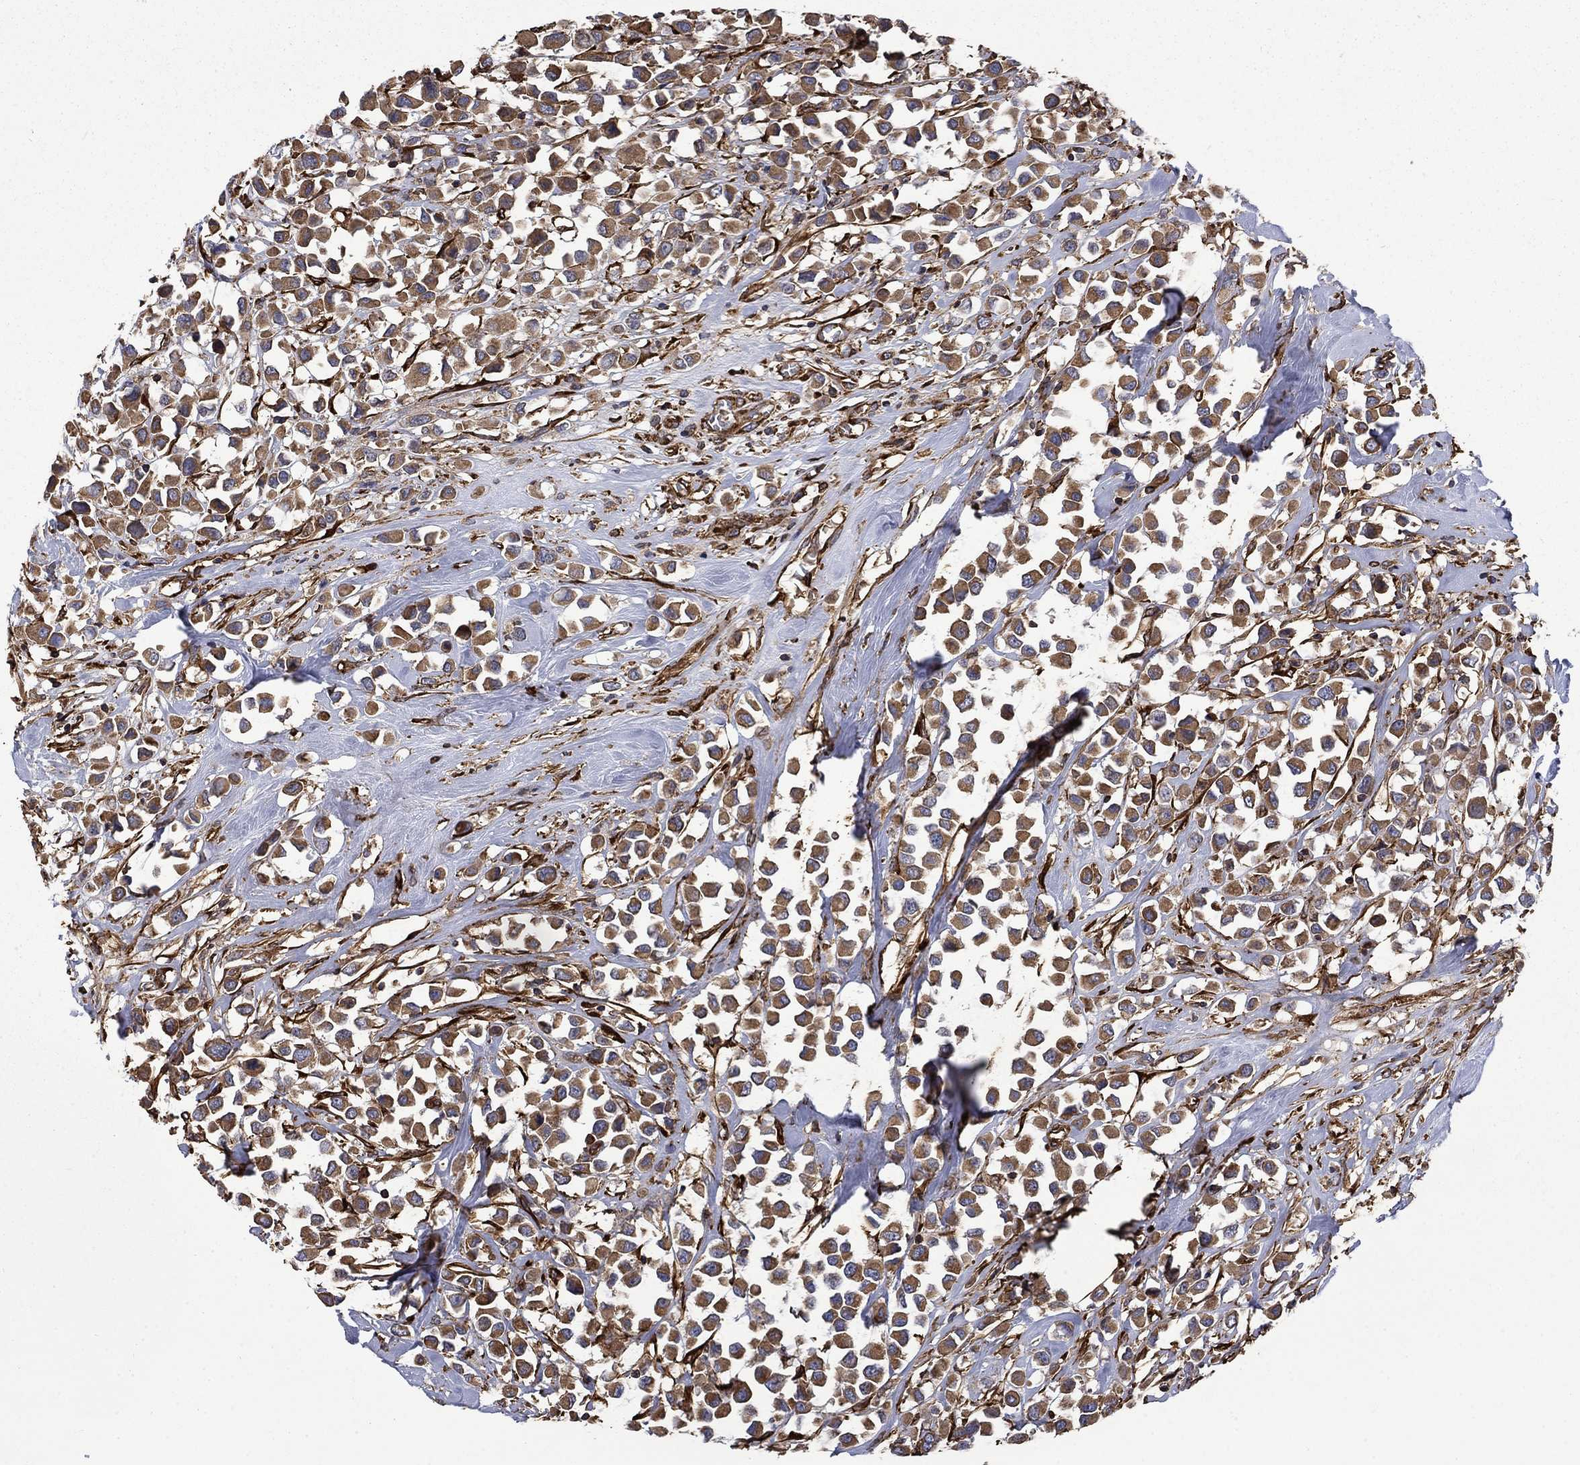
{"staining": {"intensity": "moderate", "quantity": ">75%", "location": "cytoplasmic/membranous"}, "tissue": "breast cancer", "cell_type": "Tumor cells", "image_type": "cancer", "snomed": [{"axis": "morphology", "description": "Duct carcinoma"}, {"axis": "topography", "description": "Breast"}], "caption": "Breast cancer (intraductal carcinoma) stained for a protein (brown) shows moderate cytoplasmic/membranous positive positivity in about >75% of tumor cells.", "gene": "CUTC", "patient": {"sex": "female", "age": 61}}